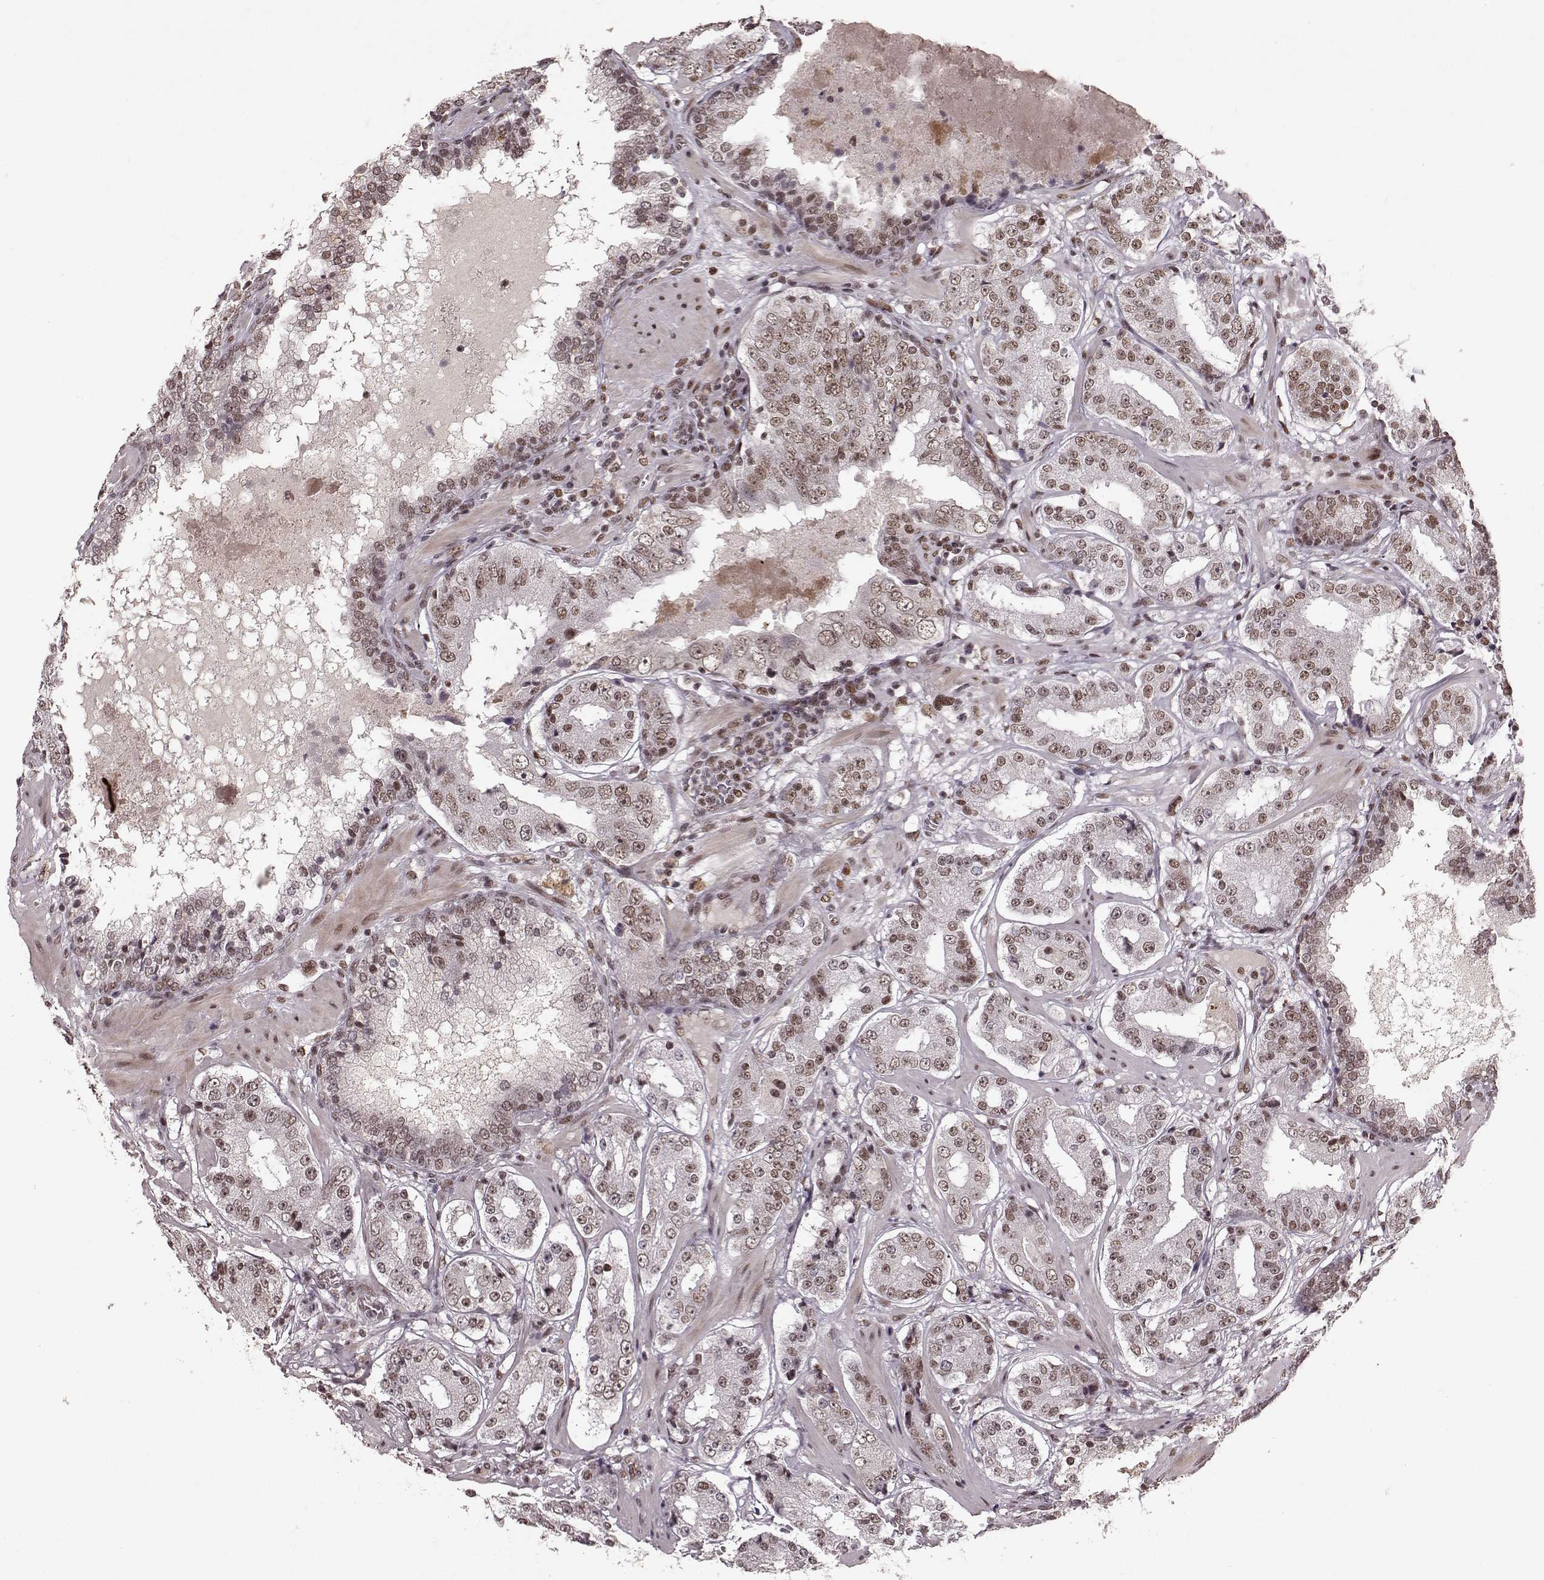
{"staining": {"intensity": "moderate", "quantity": ">75%", "location": "nuclear"}, "tissue": "prostate cancer", "cell_type": "Tumor cells", "image_type": "cancer", "snomed": [{"axis": "morphology", "description": "Adenocarcinoma, Low grade"}, {"axis": "topography", "description": "Prostate"}], "caption": "There is medium levels of moderate nuclear staining in tumor cells of adenocarcinoma (low-grade) (prostate), as demonstrated by immunohistochemical staining (brown color).", "gene": "RRAGD", "patient": {"sex": "male", "age": 60}}